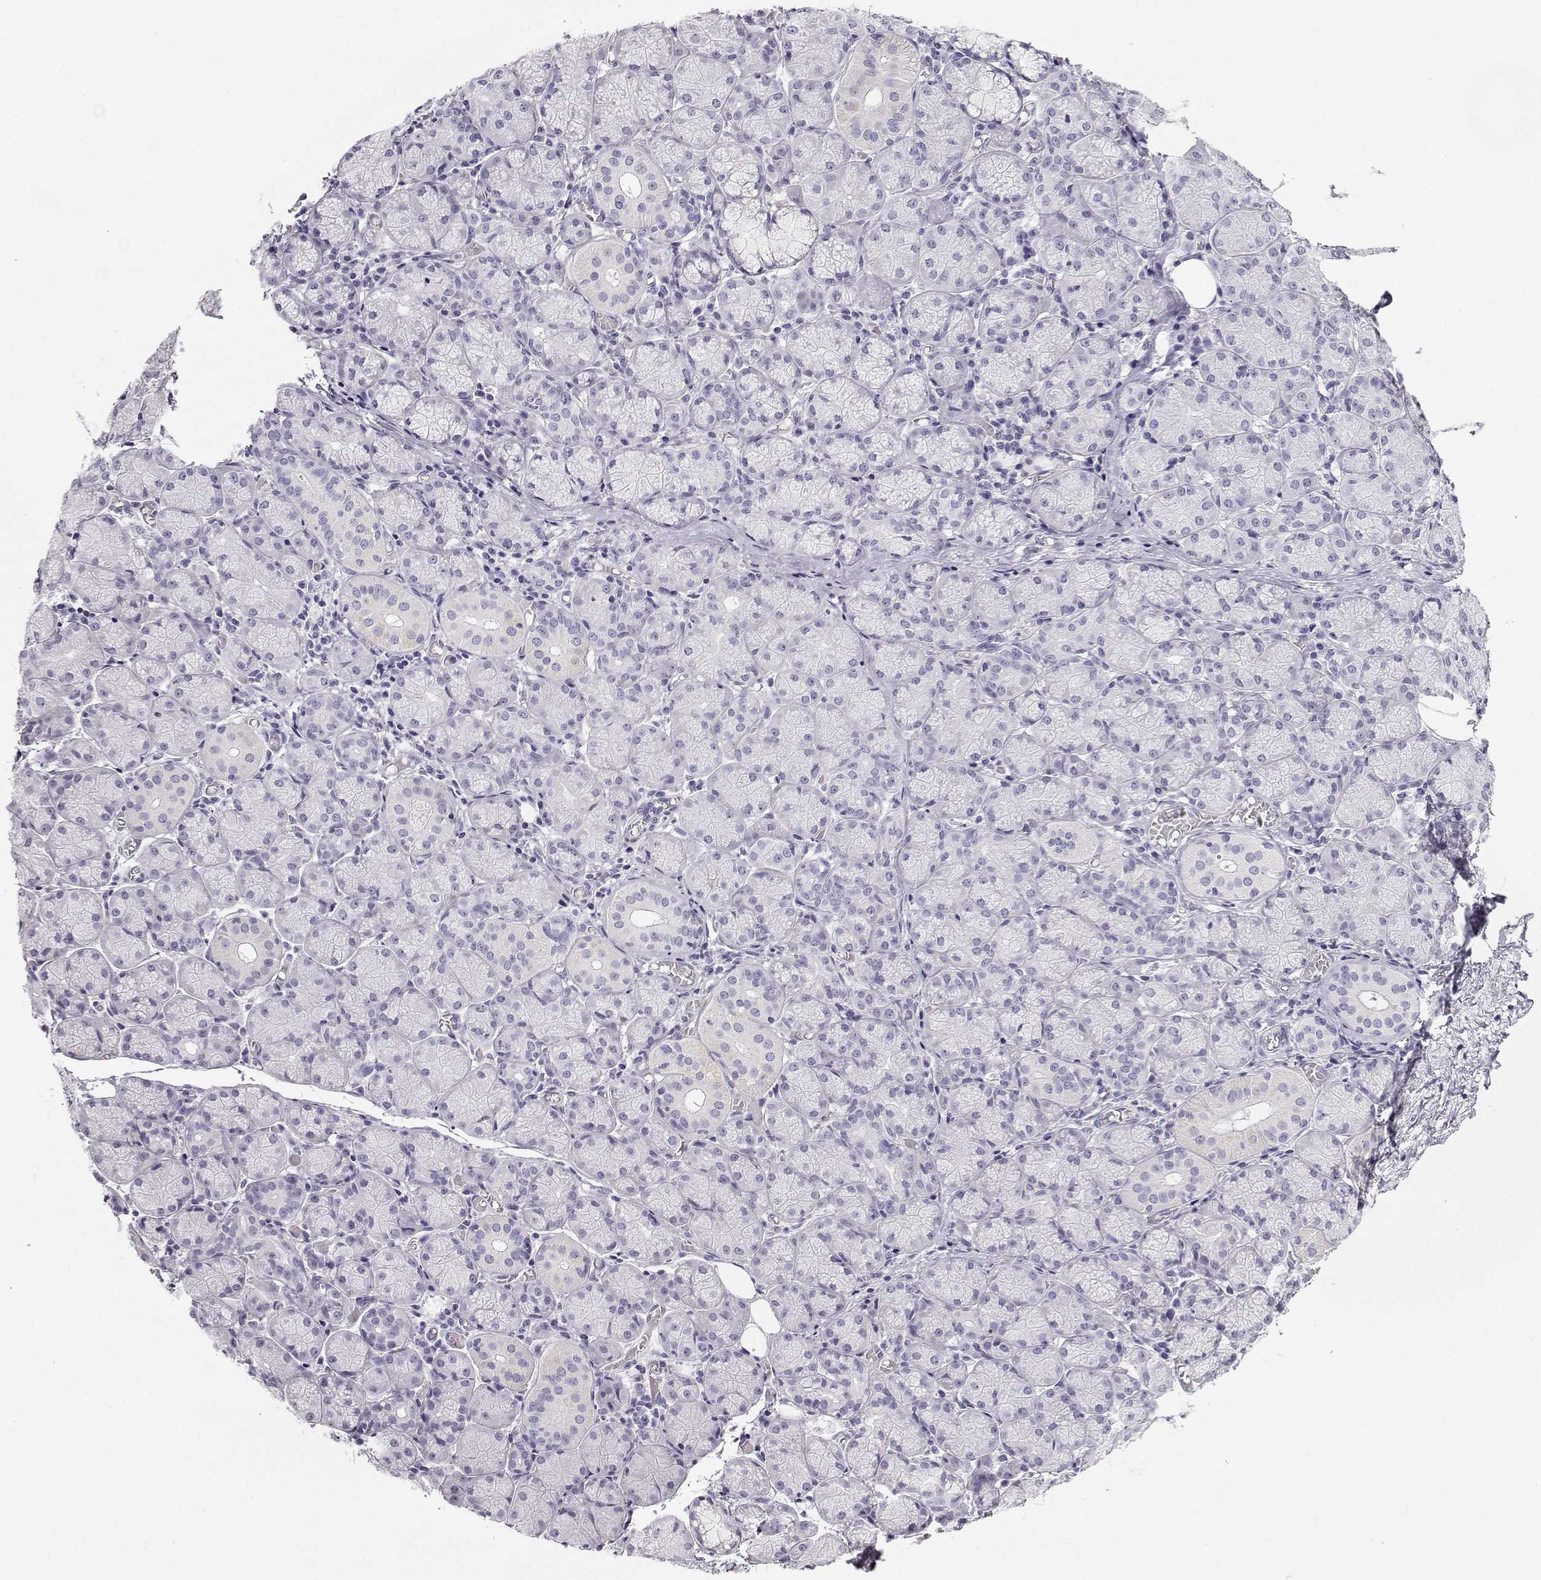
{"staining": {"intensity": "negative", "quantity": "none", "location": "none"}, "tissue": "salivary gland", "cell_type": "Glandular cells", "image_type": "normal", "snomed": [{"axis": "morphology", "description": "Normal tissue, NOS"}, {"axis": "topography", "description": "Salivary gland"}, {"axis": "topography", "description": "Peripheral nerve tissue"}], "caption": "A high-resolution histopathology image shows IHC staining of benign salivary gland, which reveals no significant expression in glandular cells. The staining is performed using DAB brown chromogen with nuclei counter-stained in using hematoxylin.", "gene": "CABS1", "patient": {"sex": "female", "age": 24}}